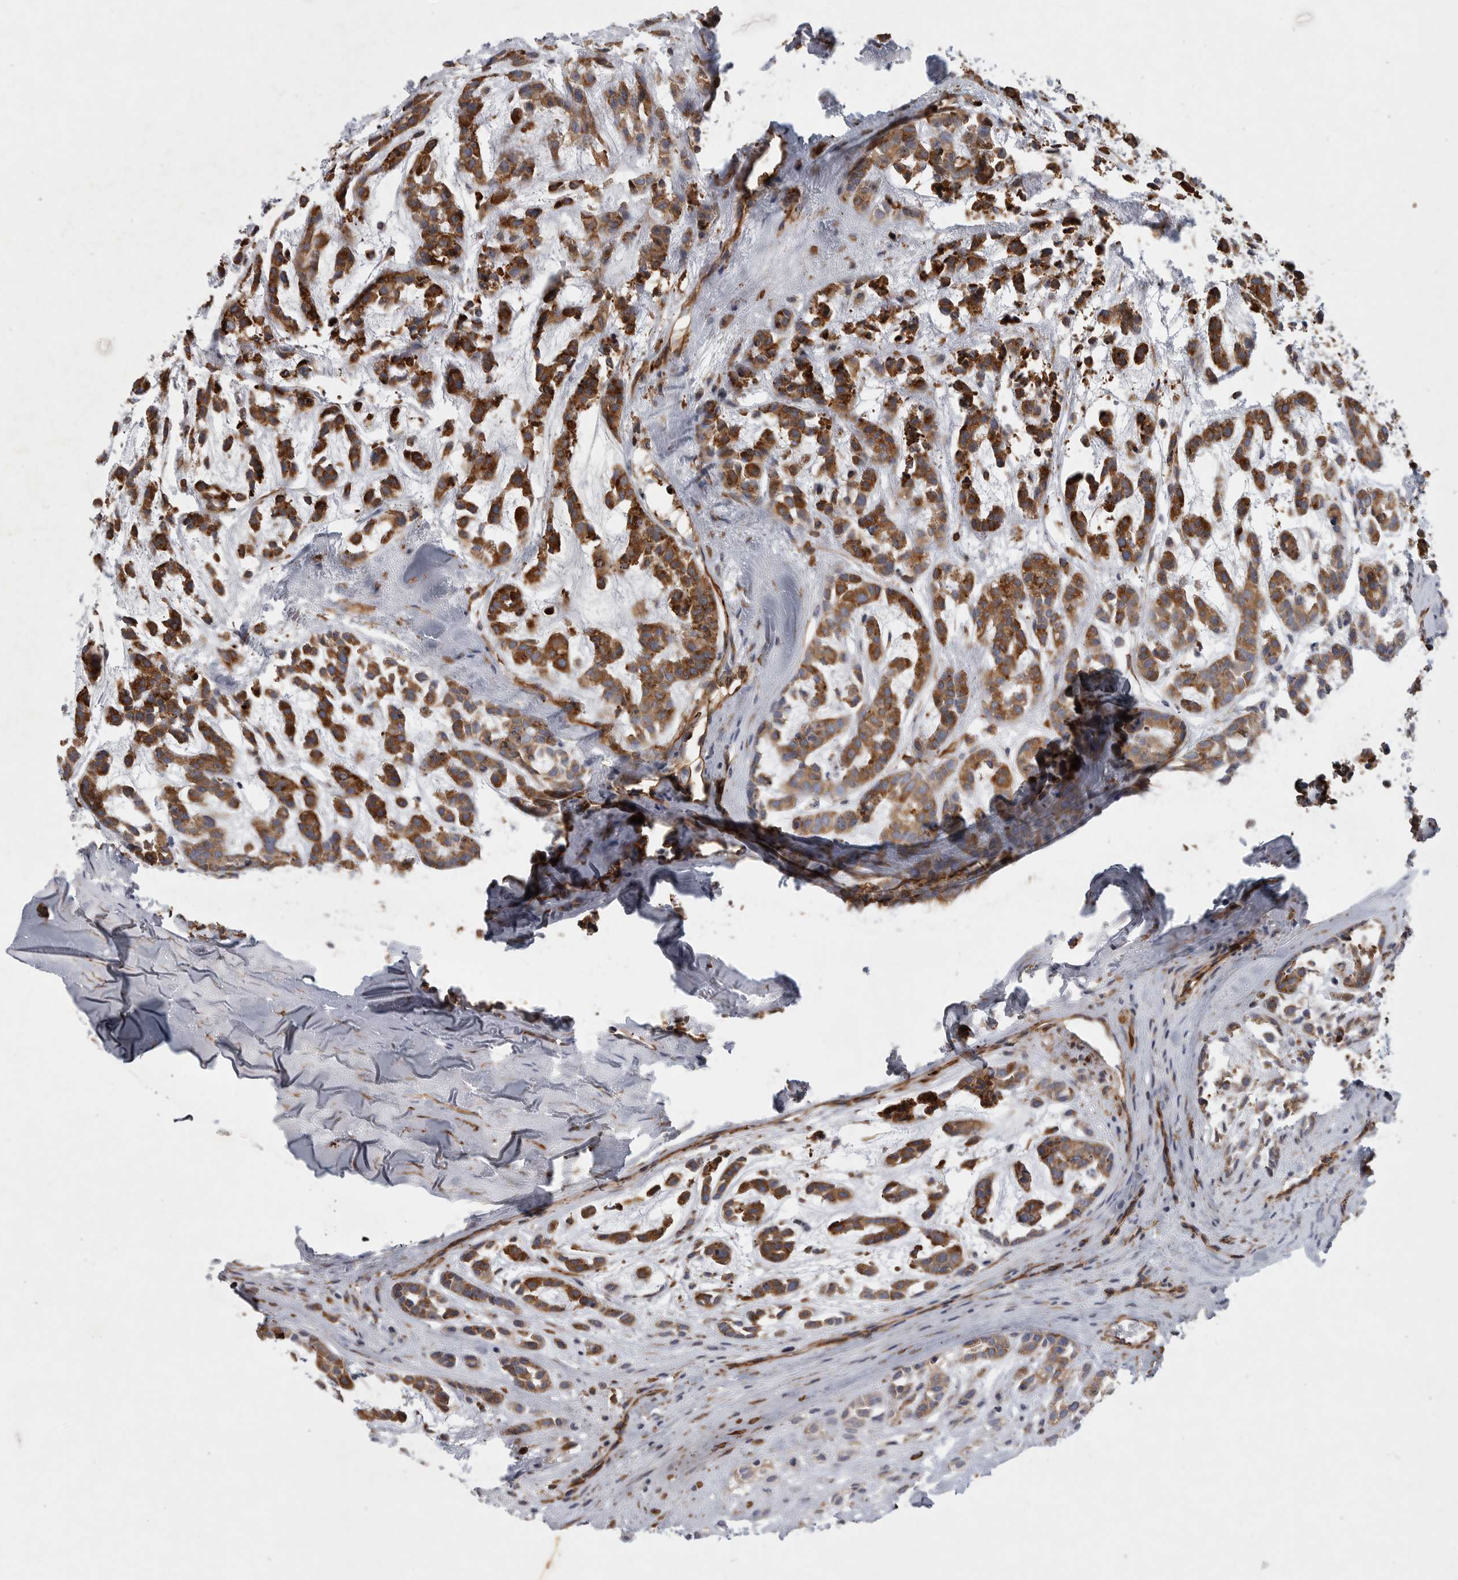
{"staining": {"intensity": "moderate", "quantity": ">75%", "location": "cytoplasmic/membranous"}, "tissue": "head and neck cancer", "cell_type": "Tumor cells", "image_type": "cancer", "snomed": [{"axis": "morphology", "description": "Adenocarcinoma, NOS"}, {"axis": "morphology", "description": "Adenoma, NOS"}, {"axis": "topography", "description": "Head-Neck"}], "caption": "Tumor cells display moderate cytoplasmic/membranous expression in approximately >75% of cells in head and neck adenoma.", "gene": "MINPP1", "patient": {"sex": "female", "age": 55}}